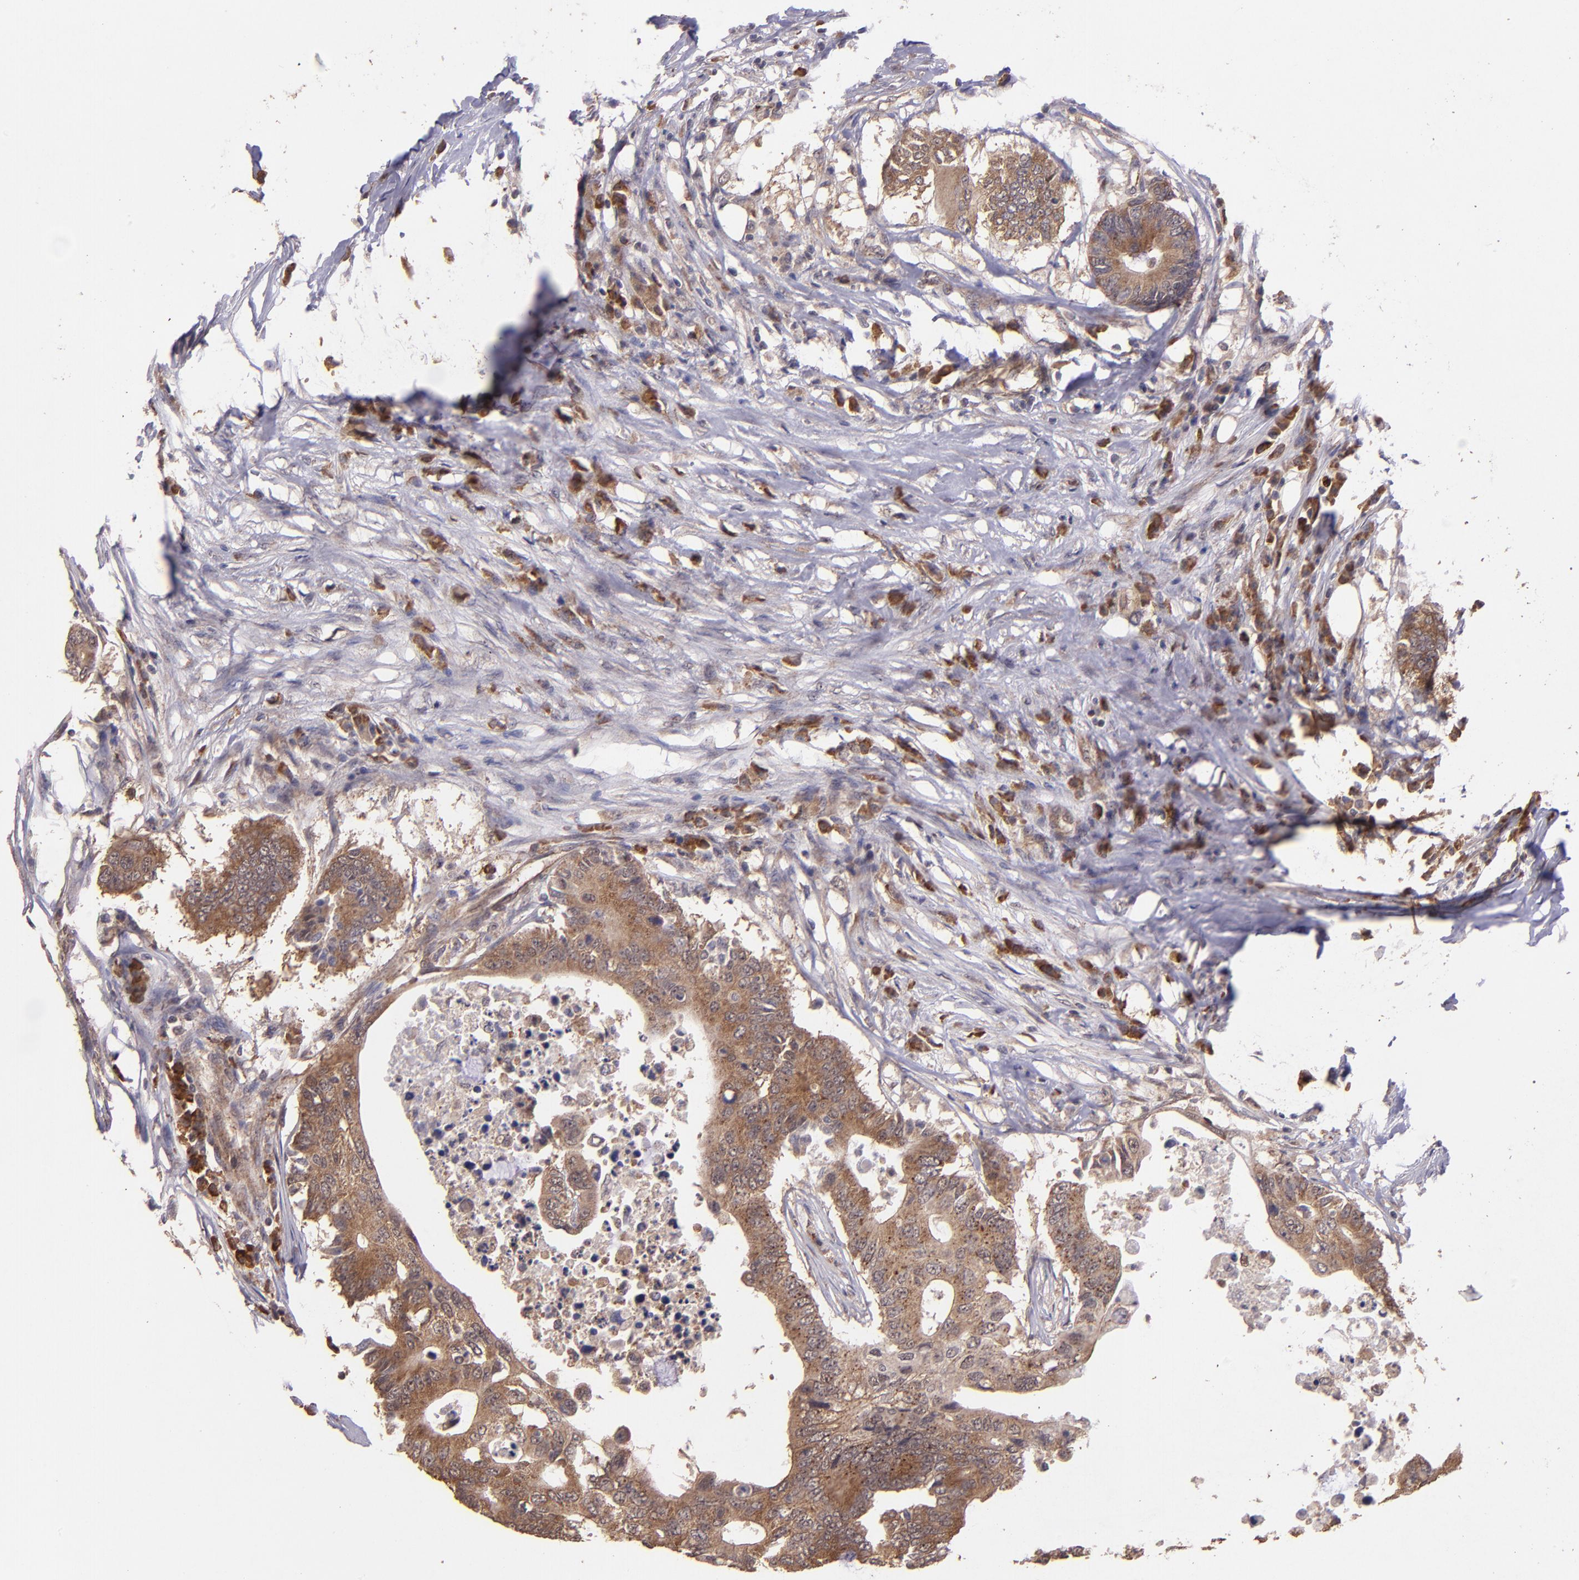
{"staining": {"intensity": "strong", "quantity": ">75%", "location": "cytoplasmic/membranous"}, "tissue": "colorectal cancer", "cell_type": "Tumor cells", "image_type": "cancer", "snomed": [{"axis": "morphology", "description": "Adenocarcinoma, NOS"}, {"axis": "topography", "description": "Colon"}], "caption": "There is high levels of strong cytoplasmic/membranous staining in tumor cells of colorectal cancer (adenocarcinoma), as demonstrated by immunohistochemical staining (brown color).", "gene": "USP51", "patient": {"sex": "male", "age": 71}}